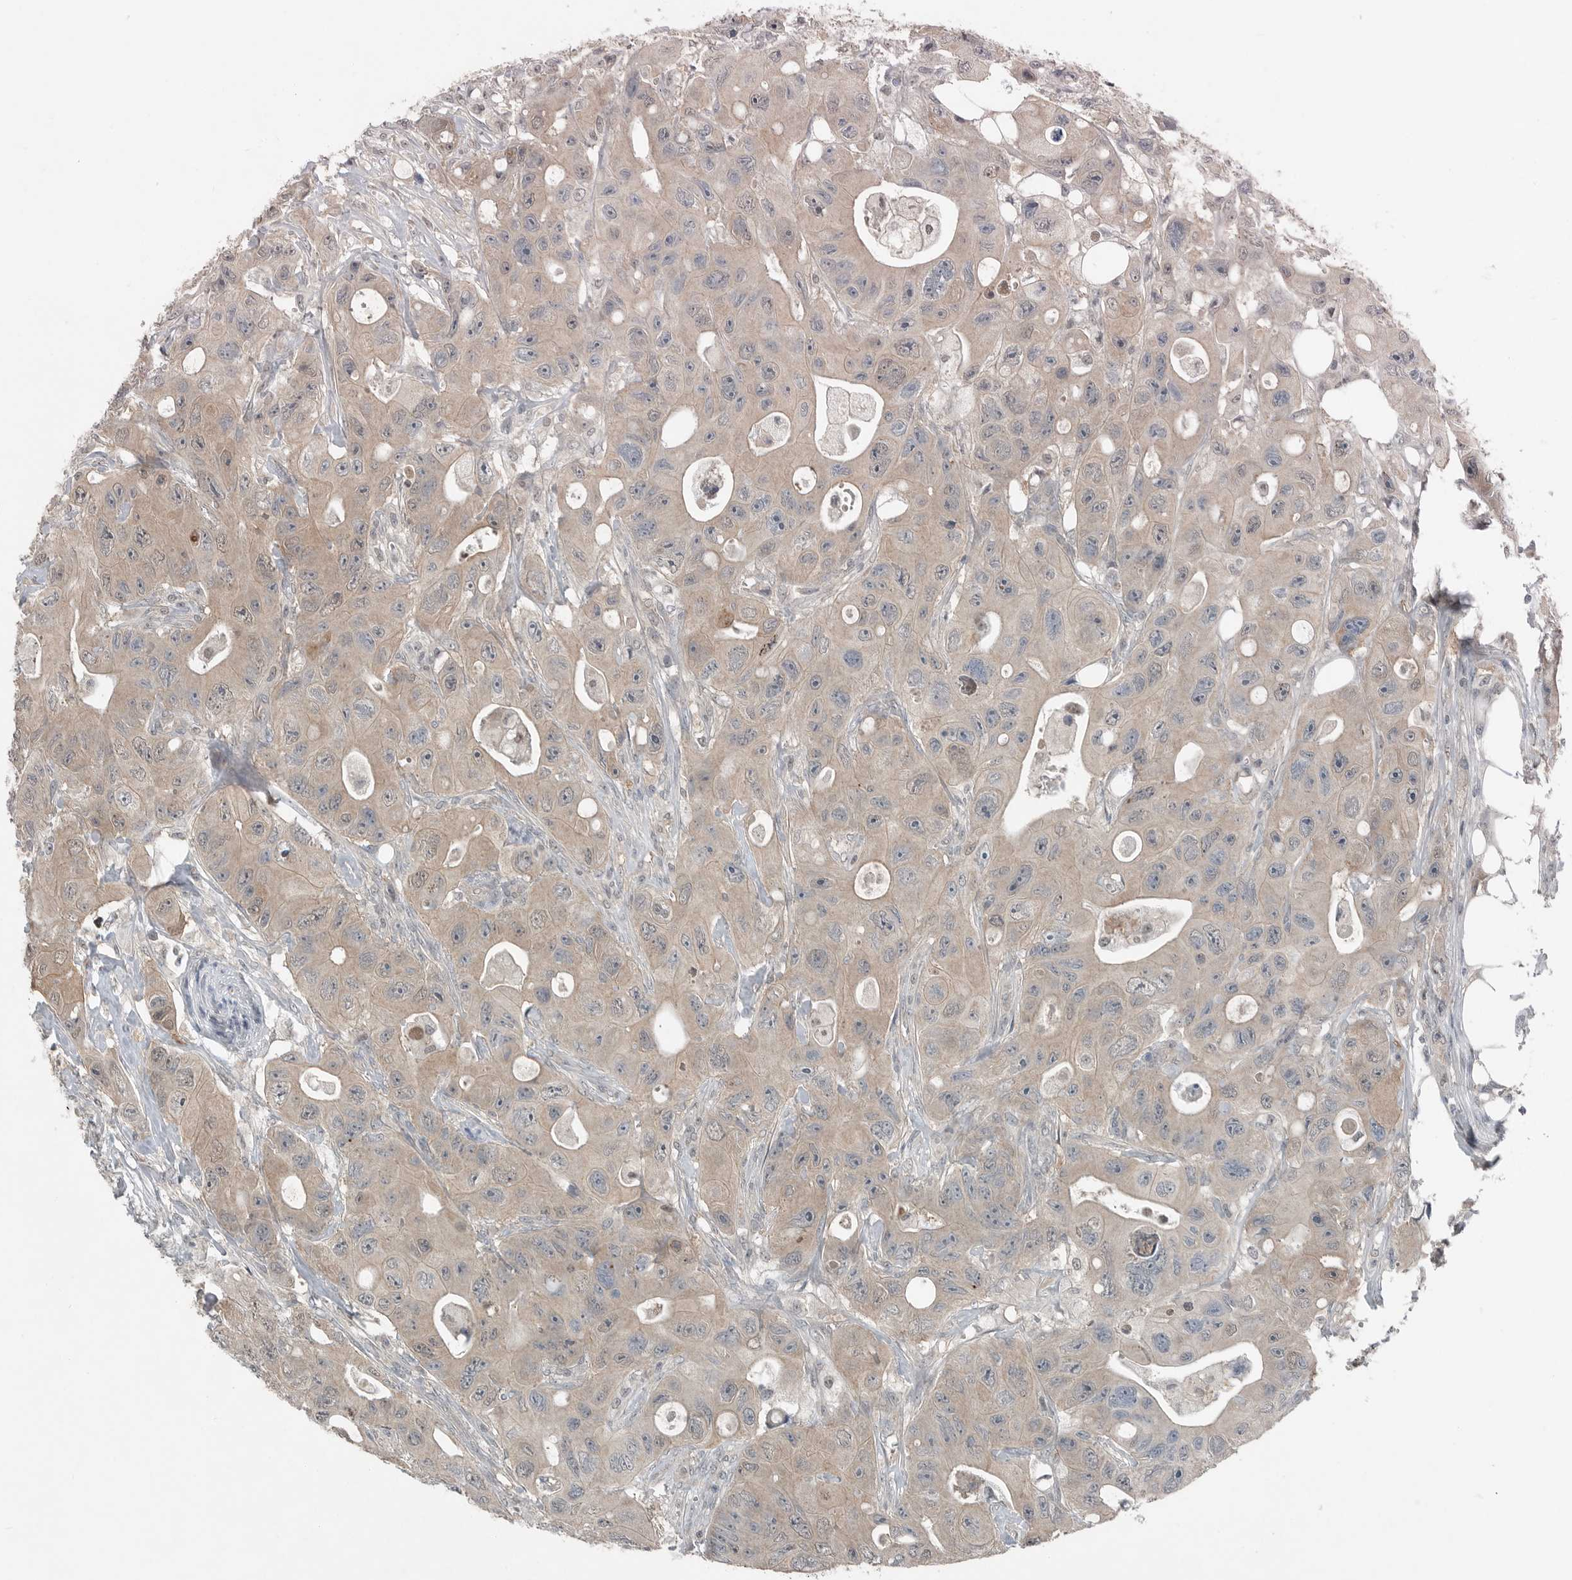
{"staining": {"intensity": "weak", "quantity": ">75%", "location": "cytoplasmic/membranous,nuclear"}, "tissue": "colorectal cancer", "cell_type": "Tumor cells", "image_type": "cancer", "snomed": [{"axis": "morphology", "description": "Adenocarcinoma, NOS"}, {"axis": "topography", "description": "Colon"}], "caption": "Immunohistochemical staining of colorectal cancer (adenocarcinoma) displays weak cytoplasmic/membranous and nuclear protein staining in approximately >75% of tumor cells. The staining was performed using DAB (3,3'-diaminobenzidine) to visualize the protein expression in brown, while the nuclei were stained in blue with hematoxylin (Magnification: 20x).", "gene": "MFAP3L", "patient": {"sex": "female", "age": 46}}